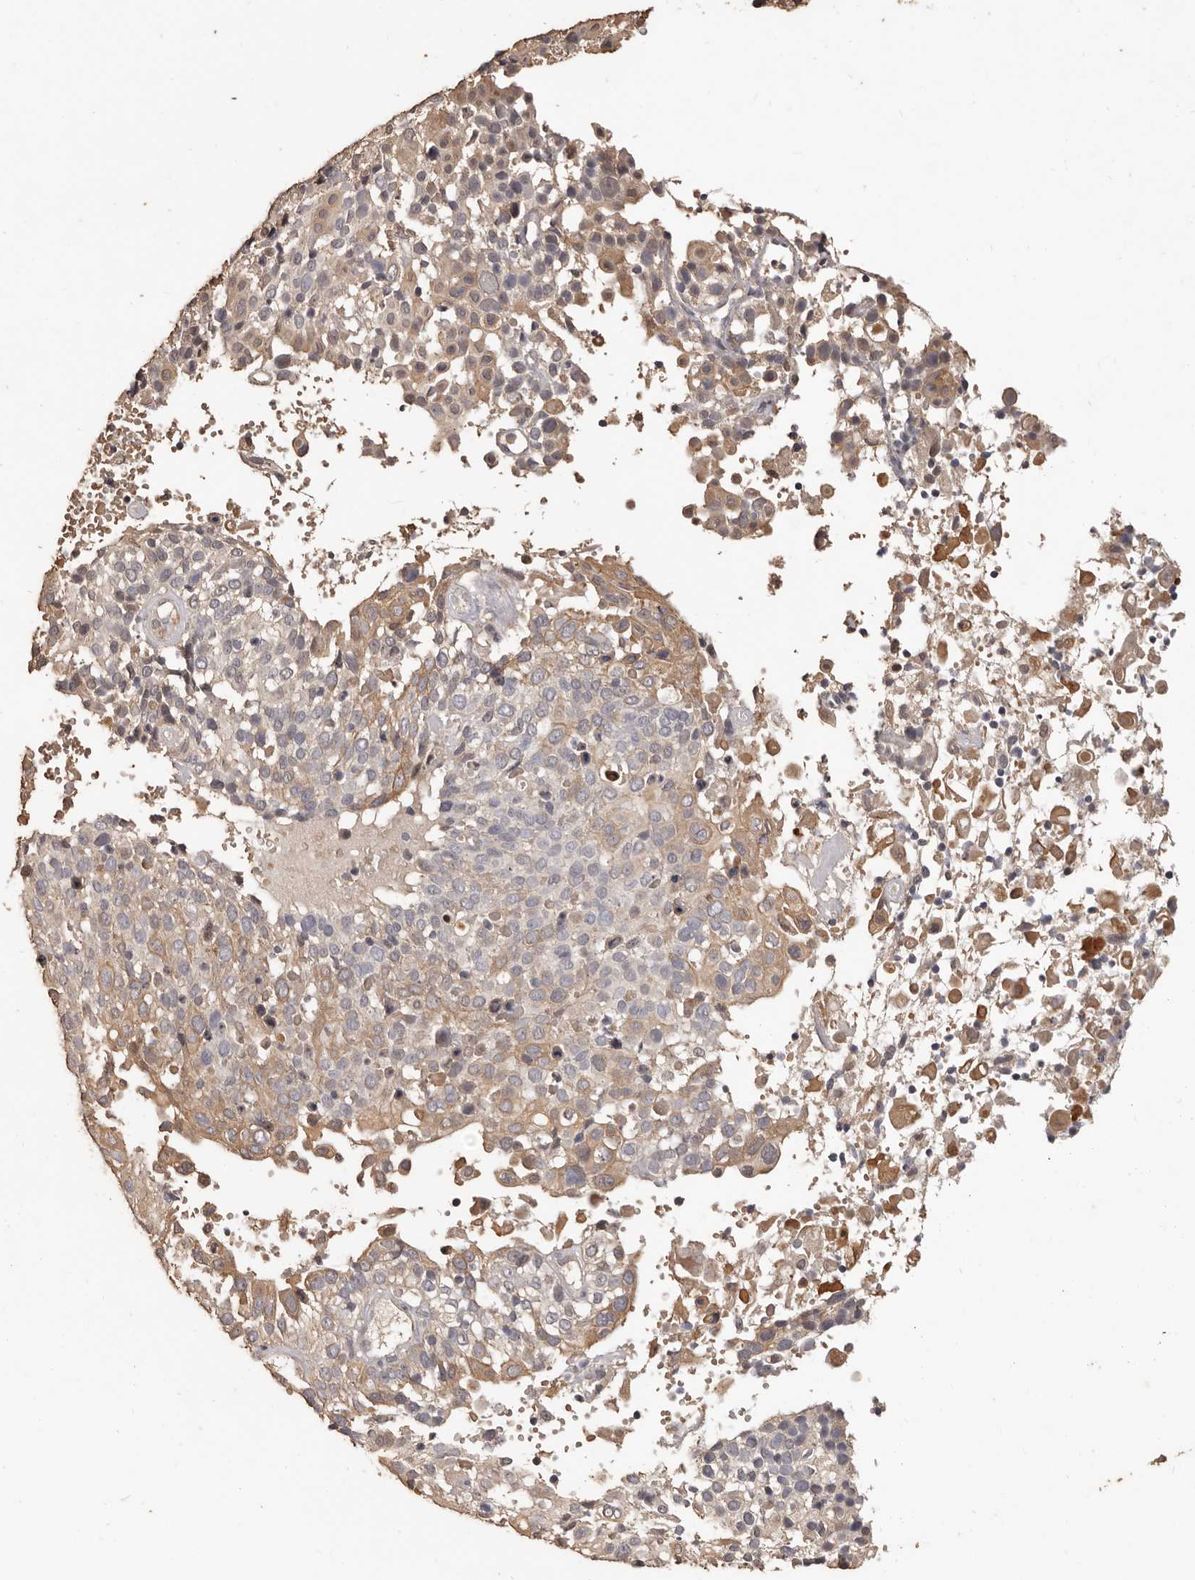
{"staining": {"intensity": "weak", "quantity": "<25%", "location": "cytoplasmic/membranous"}, "tissue": "cervical cancer", "cell_type": "Tumor cells", "image_type": "cancer", "snomed": [{"axis": "morphology", "description": "Squamous cell carcinoma, NOS"}, {"axis": "topography", "description": "Cervix"}], "caption": "Tumor cells show no significant positivity in cervical cancer (squamous cell carcinoma).", "gene": "INAVA", "patient": {"sex": "female", "age": 74}}